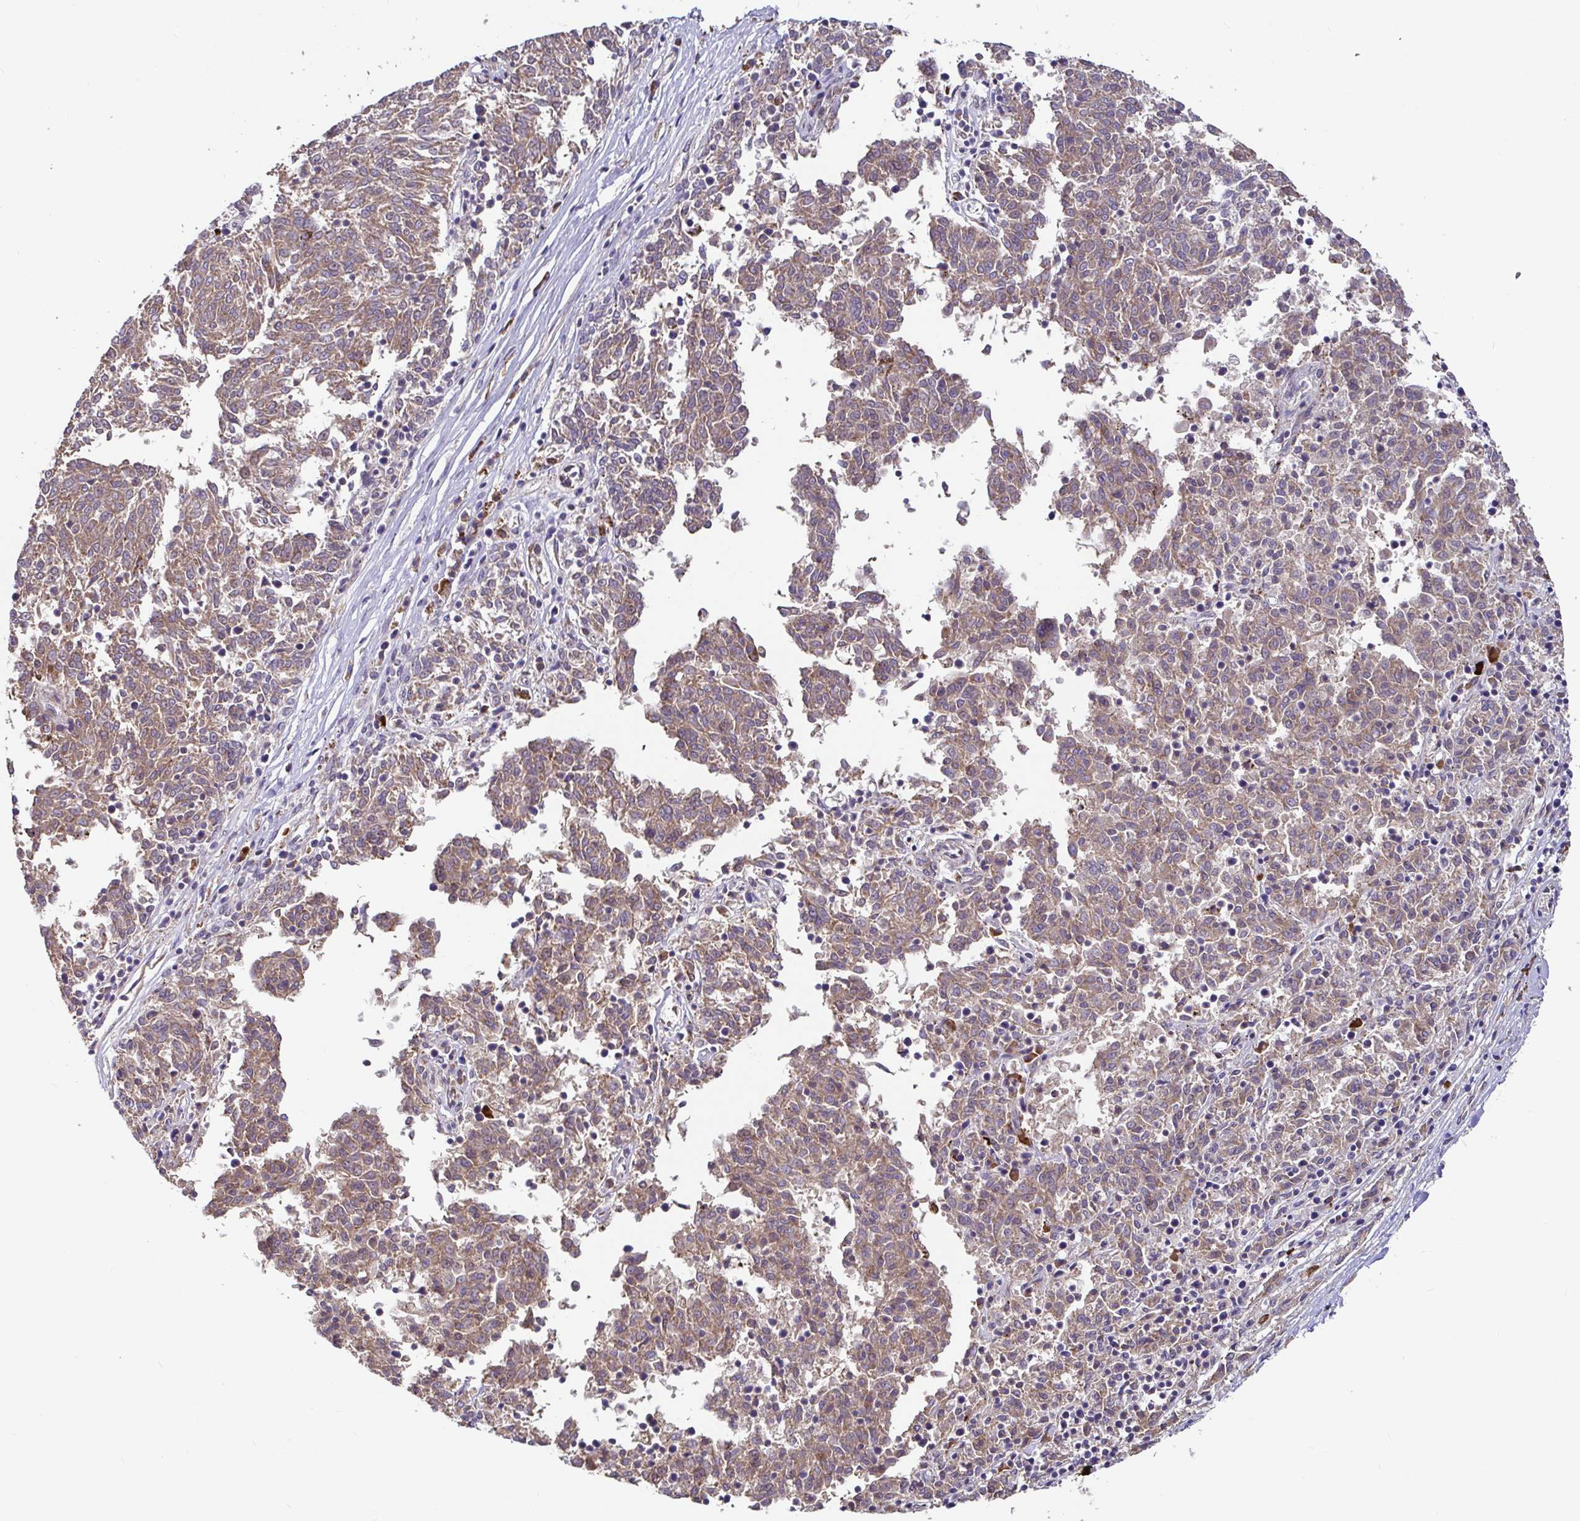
{"staining": {"intensity": "weak", "quantity": ">75%", "location": "cytoplasmic/membranous"}, "tissue": "melanoma", "cell_type": "Tumor cells", "image_type": "cancer", "snomed": [{"axis": "morphology", "description": "Malignant melanoma, NOS"}, {"axis": "topography", "description": "Skin"}], "caption": "Melanoma tissue demonstrates weak cytoplasmic/membranous positivity in approximately >75% of tumor cells", "gene": "ELP1", "patient": {"sex": "female", "age": 72}}